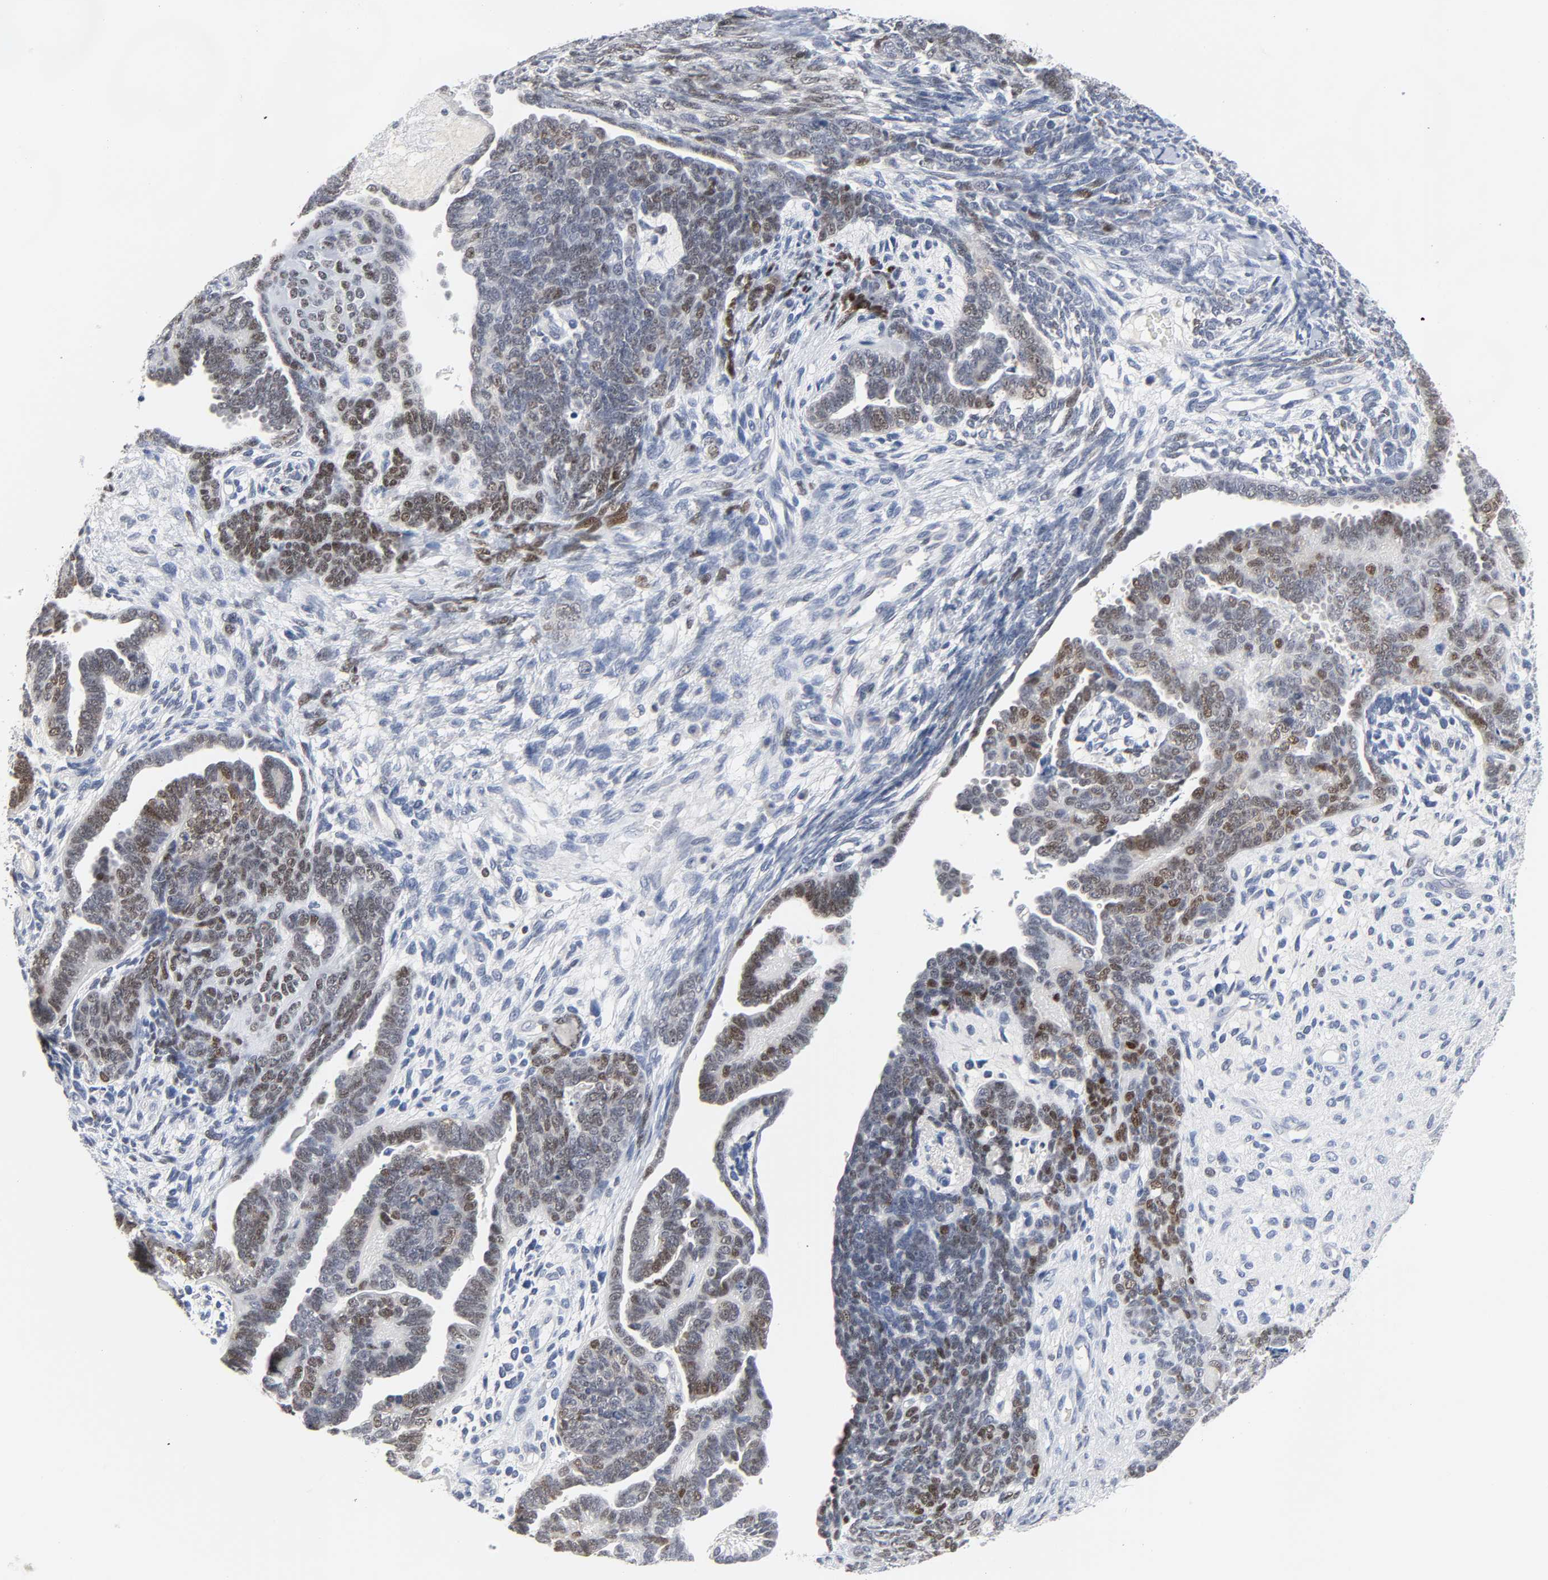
{"staining": {"intensity": "weak", "quantity": "25%-75%", "location": "nuclear"}, "tissue": "endometrial cancer", "cell_type": "Tumor cells", "image_type": "cancer", "snomed": [{"axis": "morphology", "description": "Neoplasm, malignant, NOS"}, {"axis": "topography", "description": "Endometrium"}], "caption": "Endometrial malignant neoplasm stained with a protein marker reveals weak staining in tumor cells.", "gene": "WEE1", "patient": {"sex": "female", "age": 74}}